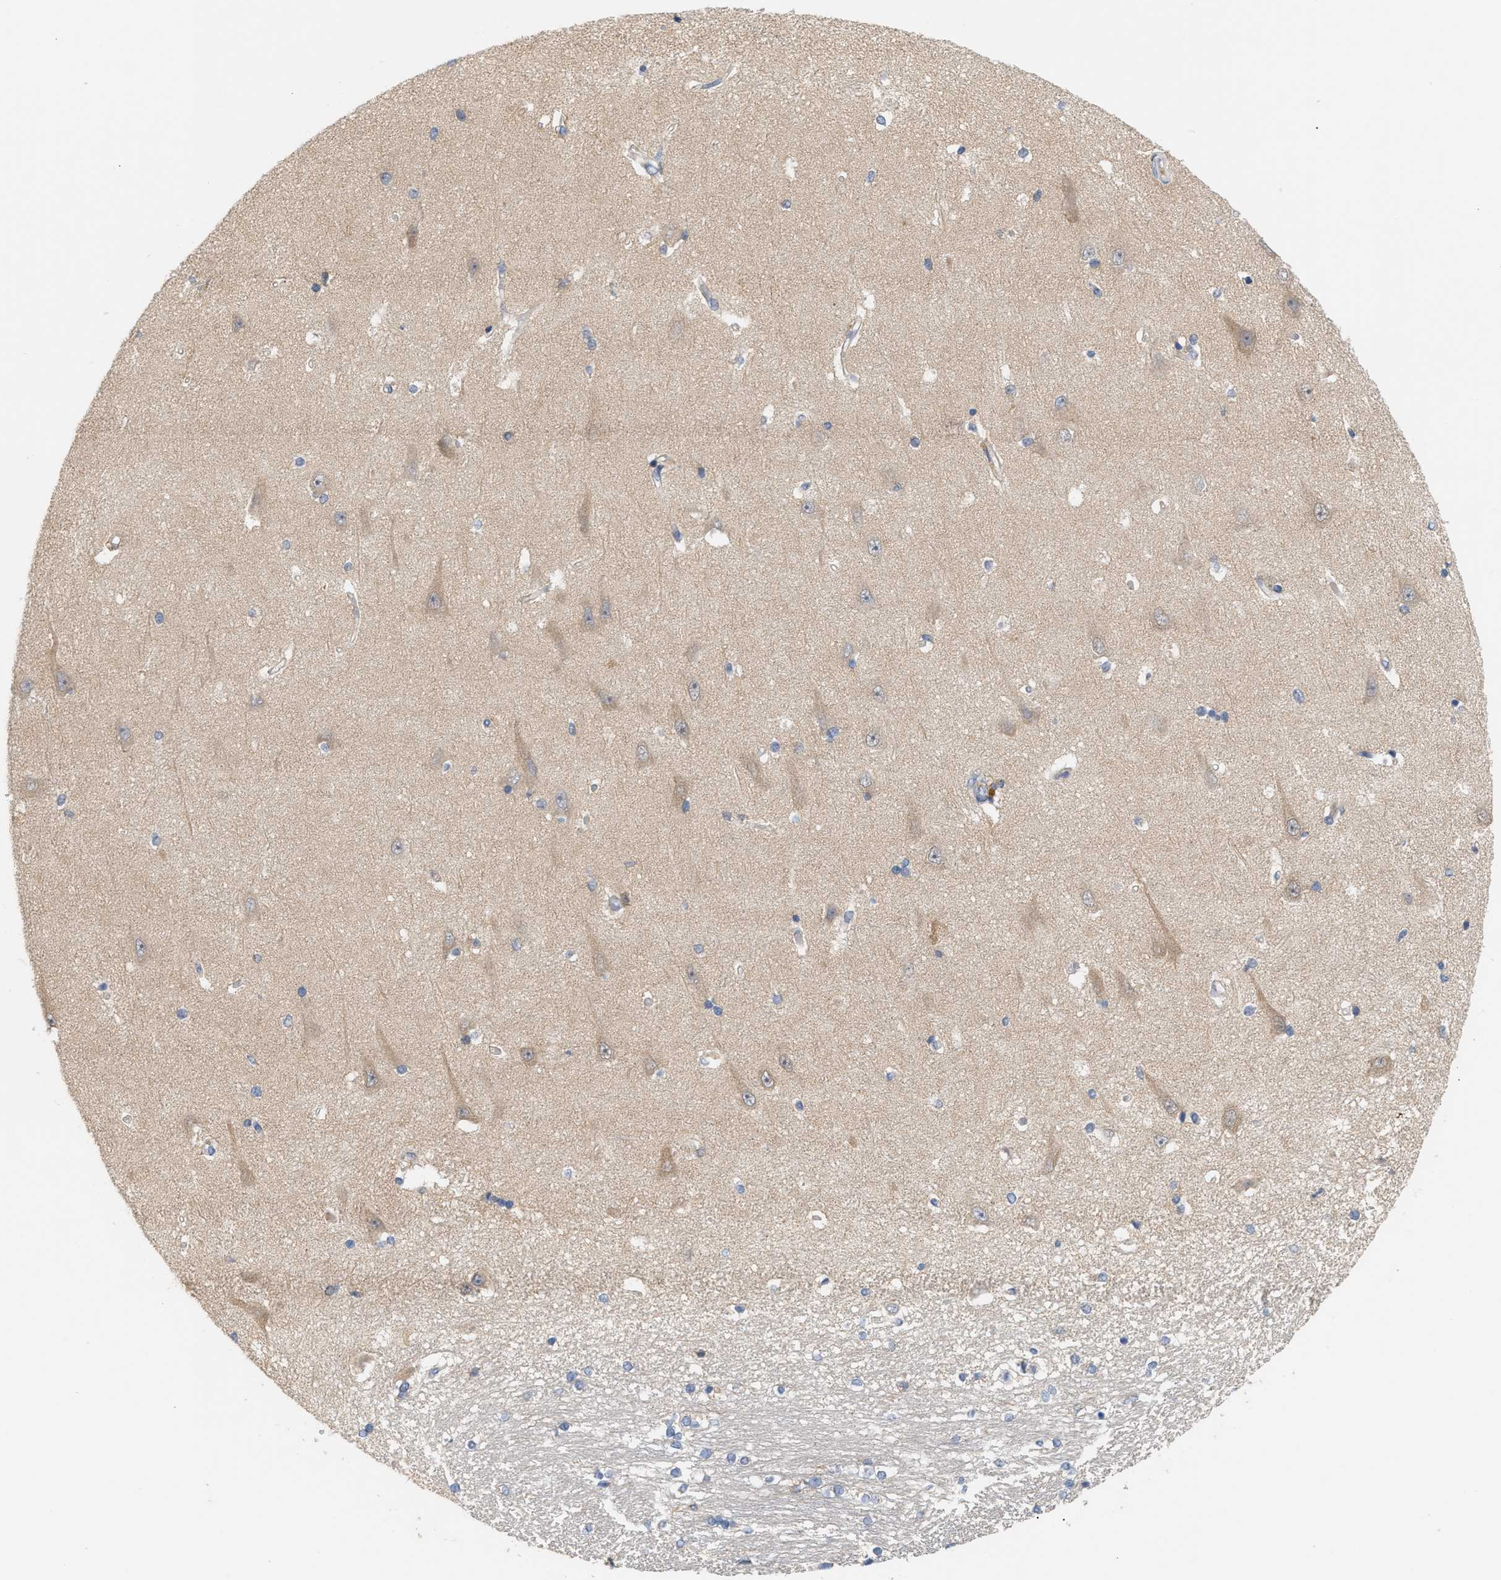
{"staining": {"intensity": "weak", "quantity": "<25%", "location": "cytoplasmic/membranous"}, "tissue": "hippocampus", "cell_type": "Glial cells", "image_type": "normal", "snomed": [{"axis": "morphology", "description": "Normal tissue, NOS"}, {"axis": "topography", "description": "Hippocampus"}], "caption": "Immunohistochemistry (IHC) of benign human hippocampus displays no positivity in glial cells.", "gene": "DBNL", "patient": {"sex": "male", "age": 45}}